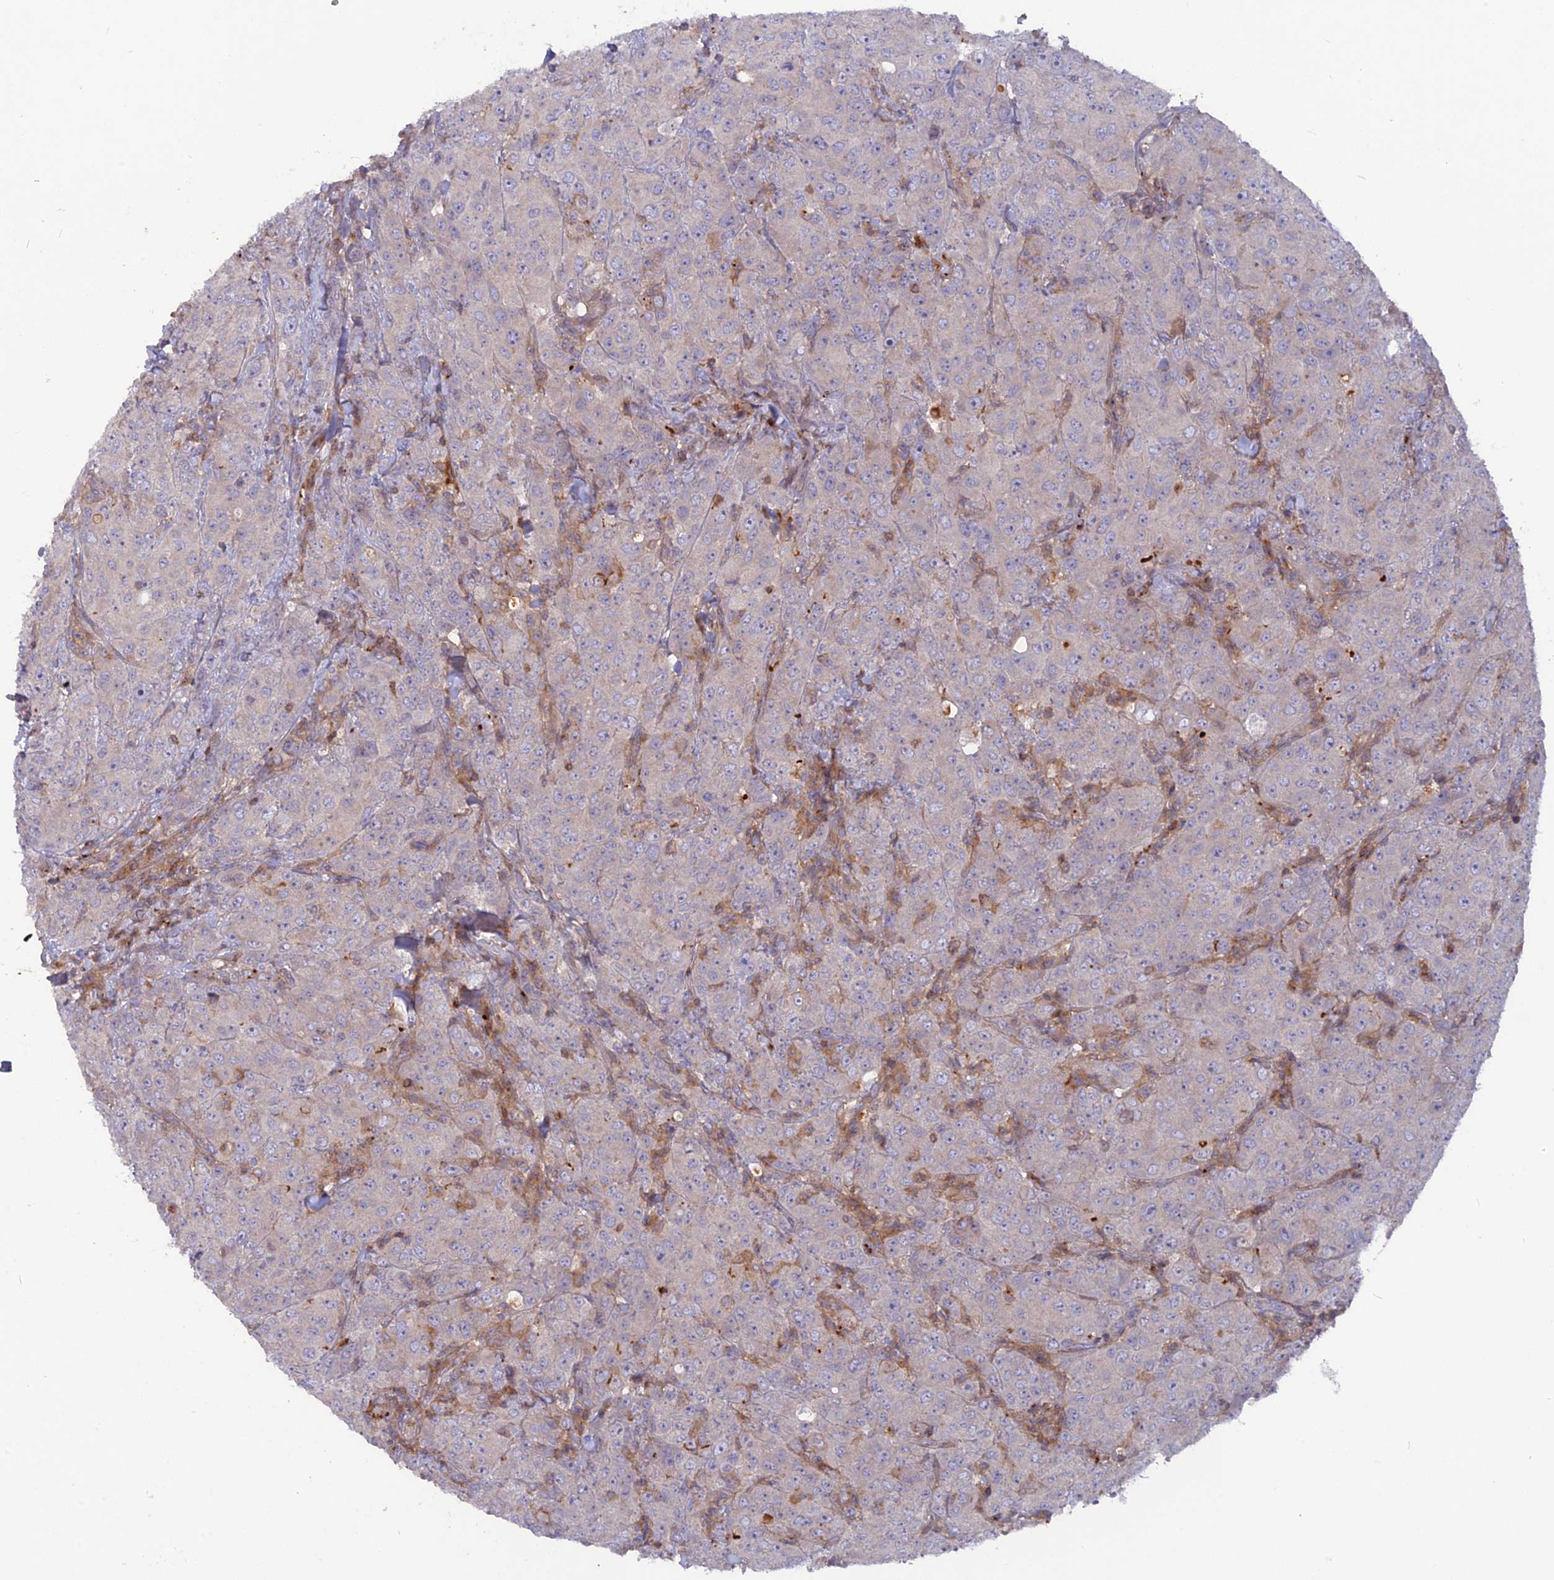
{"staining": {"intensity": "negative", "quantity": "none", "location": "none"}, "tissue": "breast cancer", "cell_type": "Tumor cells", "image_type": "cancer", "snomed": [{"axis": "morphology", "description": "Duct carcinoma"}, {"axis": "topography", "description": "Breast"}], "caption": "Tumor cells are negative for protein expression in human breast cancer.", "gene": "CPNE7", "patient": {"sex": "female", "age": 43}}